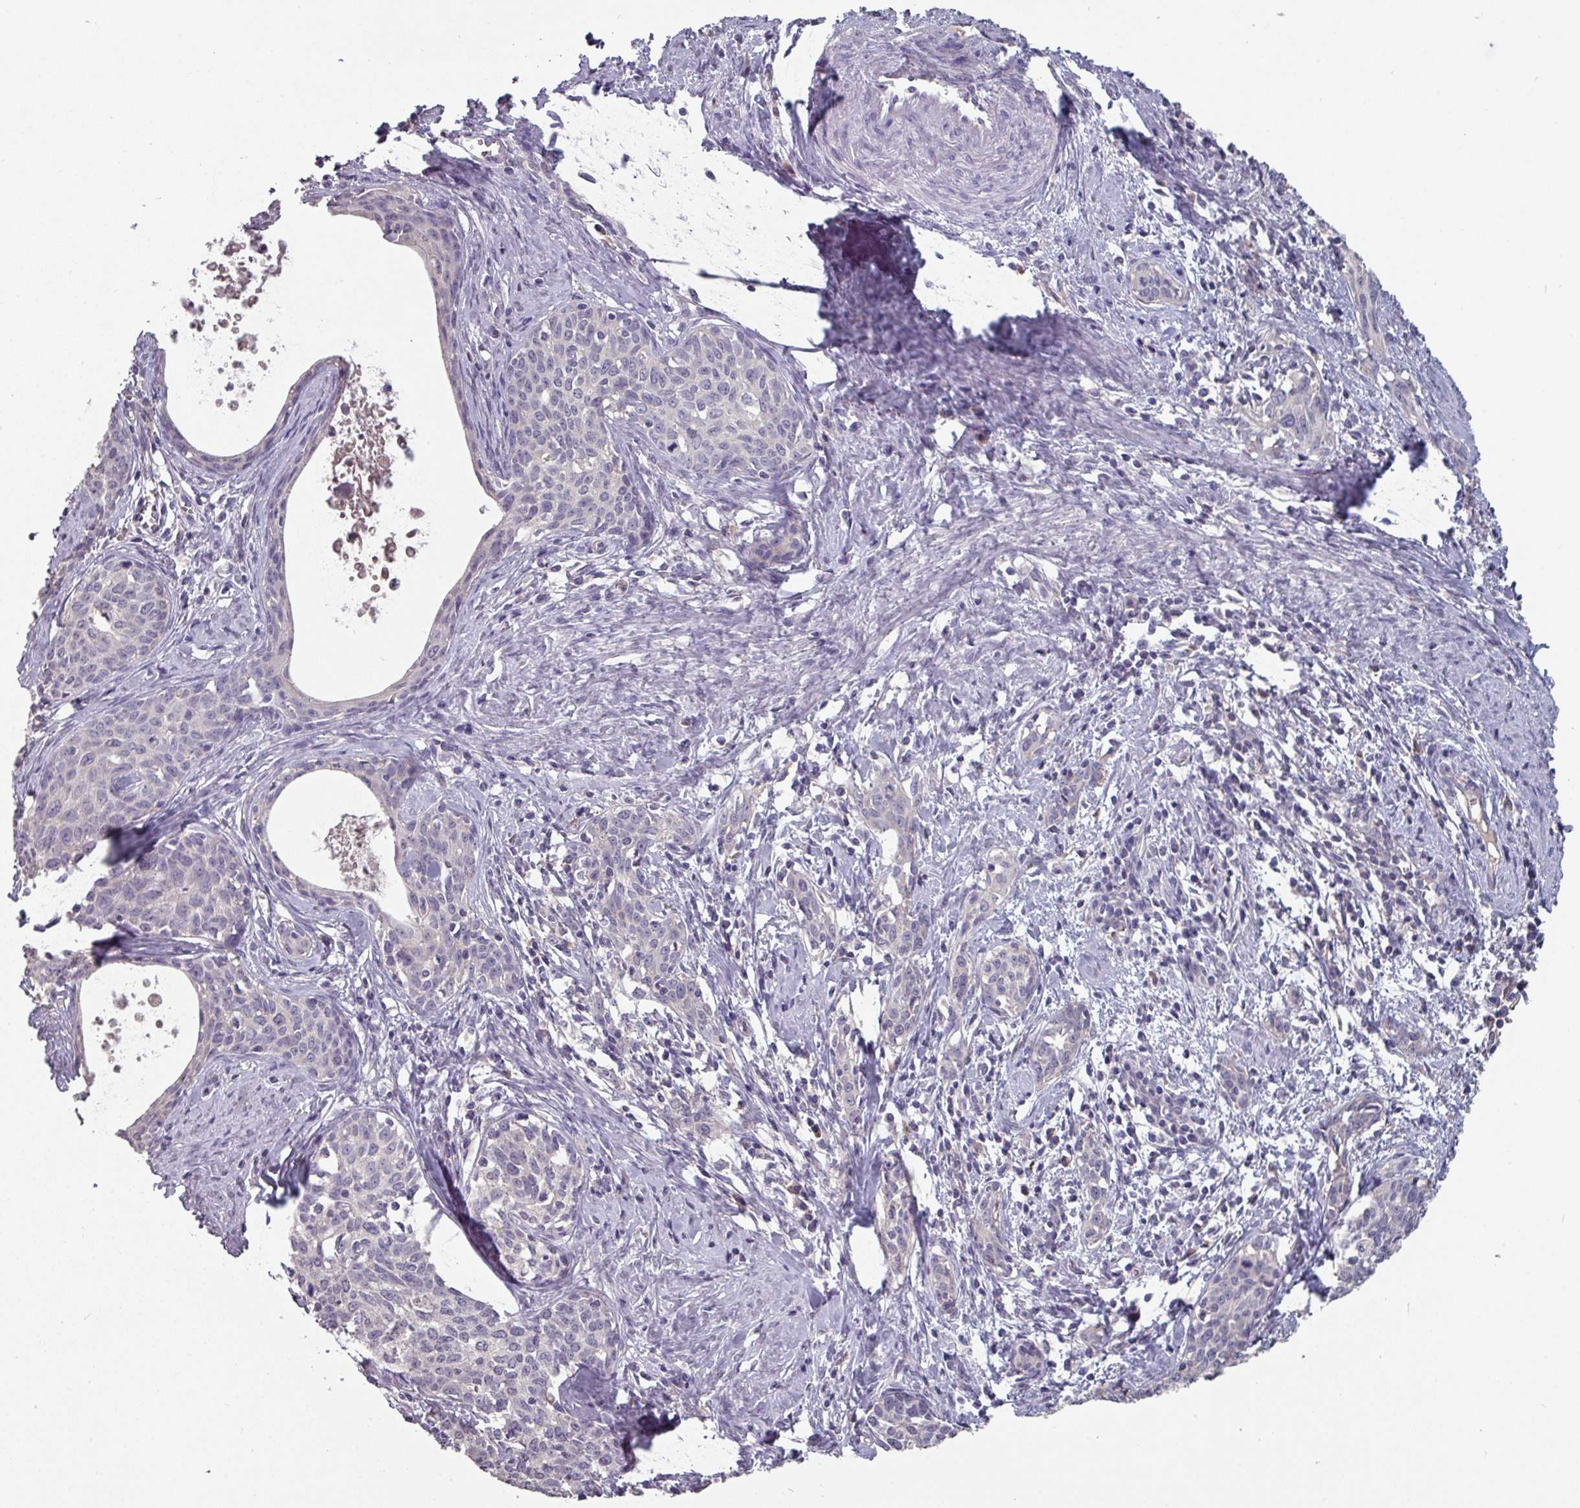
{"staining": {"intensity": "negative", "quantity": "none", "location": "none"}, "tissue": "cervical cancer", "cell_type": "Tumor cells", "image_type": "cancer", "snomed": [{"axis": "morphology", "description": "Squamous cell carcinoma, NOS"}, {"axis": "topography", "description": "Cervix"}], "caption": "Immunohistochemistry (IHC) histopathology image of neoplastic tissue: human cervical squamous cell carcinoma stained with DAB (3,3'-diaminobenzidine) shows no significant protein positivity in tumor cells.", "gene": "PRAMEF8", "patient": {"sex": "female", "age": 52}}